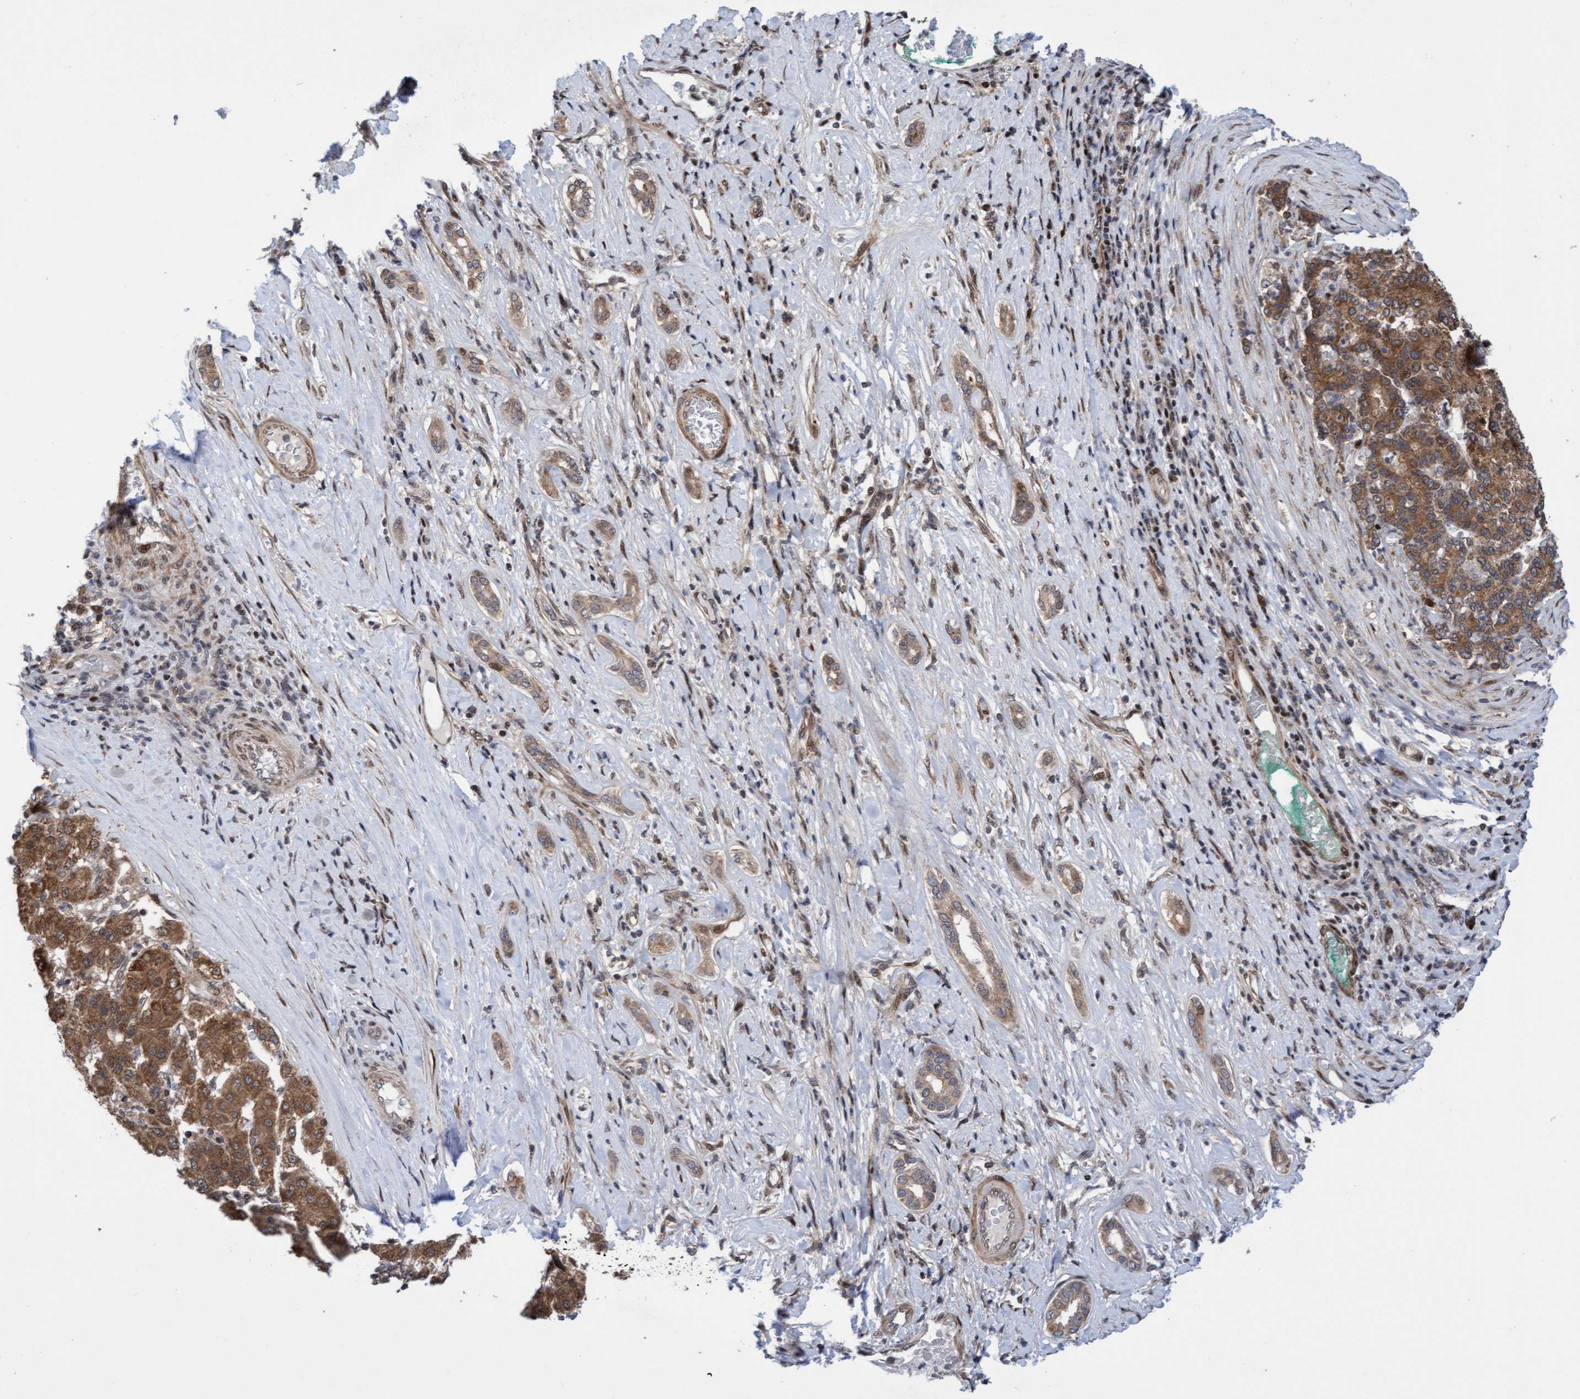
{"staining": {"intensity": "moderate", "quantity": ">75%", "location": "cytoplasmic/membranous"}, "tissue": "liver cancer", "cell_type": "Tumor cells", "image_type": "cancer", "snomed": [{"axis": "morphology", "description": "Carcinoma, Hepatocellular, NOS"}, {"axis": "topography", "description": "Liver"}], "caption": "A micrograph showing moderate cytoplasmic/membranous staining in approximately >75% of tumor cells in liver cancer, as visualized by brown immunohistochemical staining.", "gene": "ITFG1", "patient": {"sex": "male", "age": 65}}